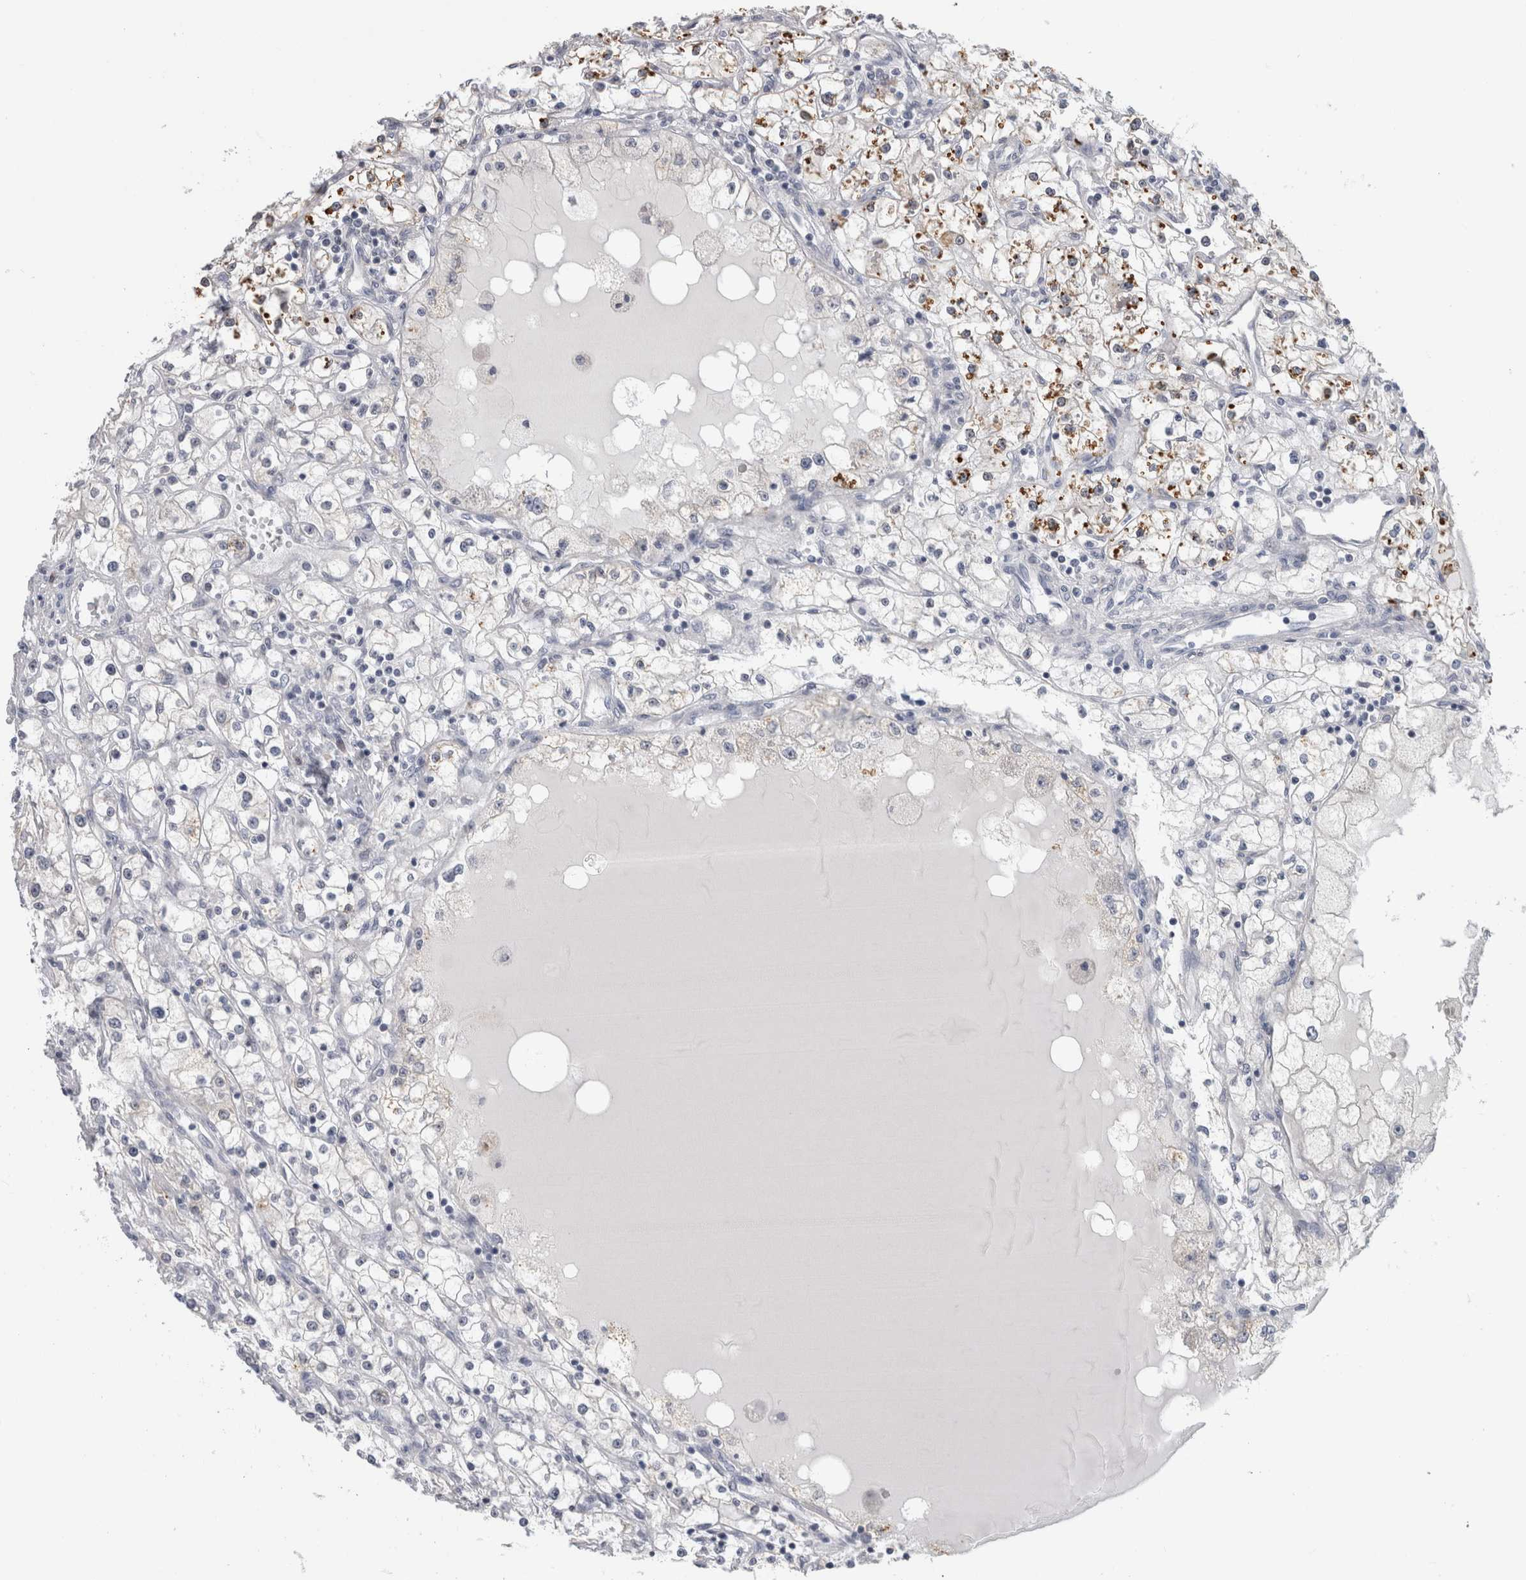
{"staining": {"intensity": "negative", "quantity": "none", "location": "none"}, "tissue": "renal cancer", "cell_type": "Tumor cells", "image_type": "cancer", "snomed": [{"axis": "morphology", "description": "Adenocarcinoma, NOS"}, {"axis": "topography", "description": "Kidney"}], "caption": "Micrograph shows no significant protein expression in tumor cells of renal adenocarcinoma.", "gene": "TMEM242", "patient": {"sex": "male", "age": 56}}